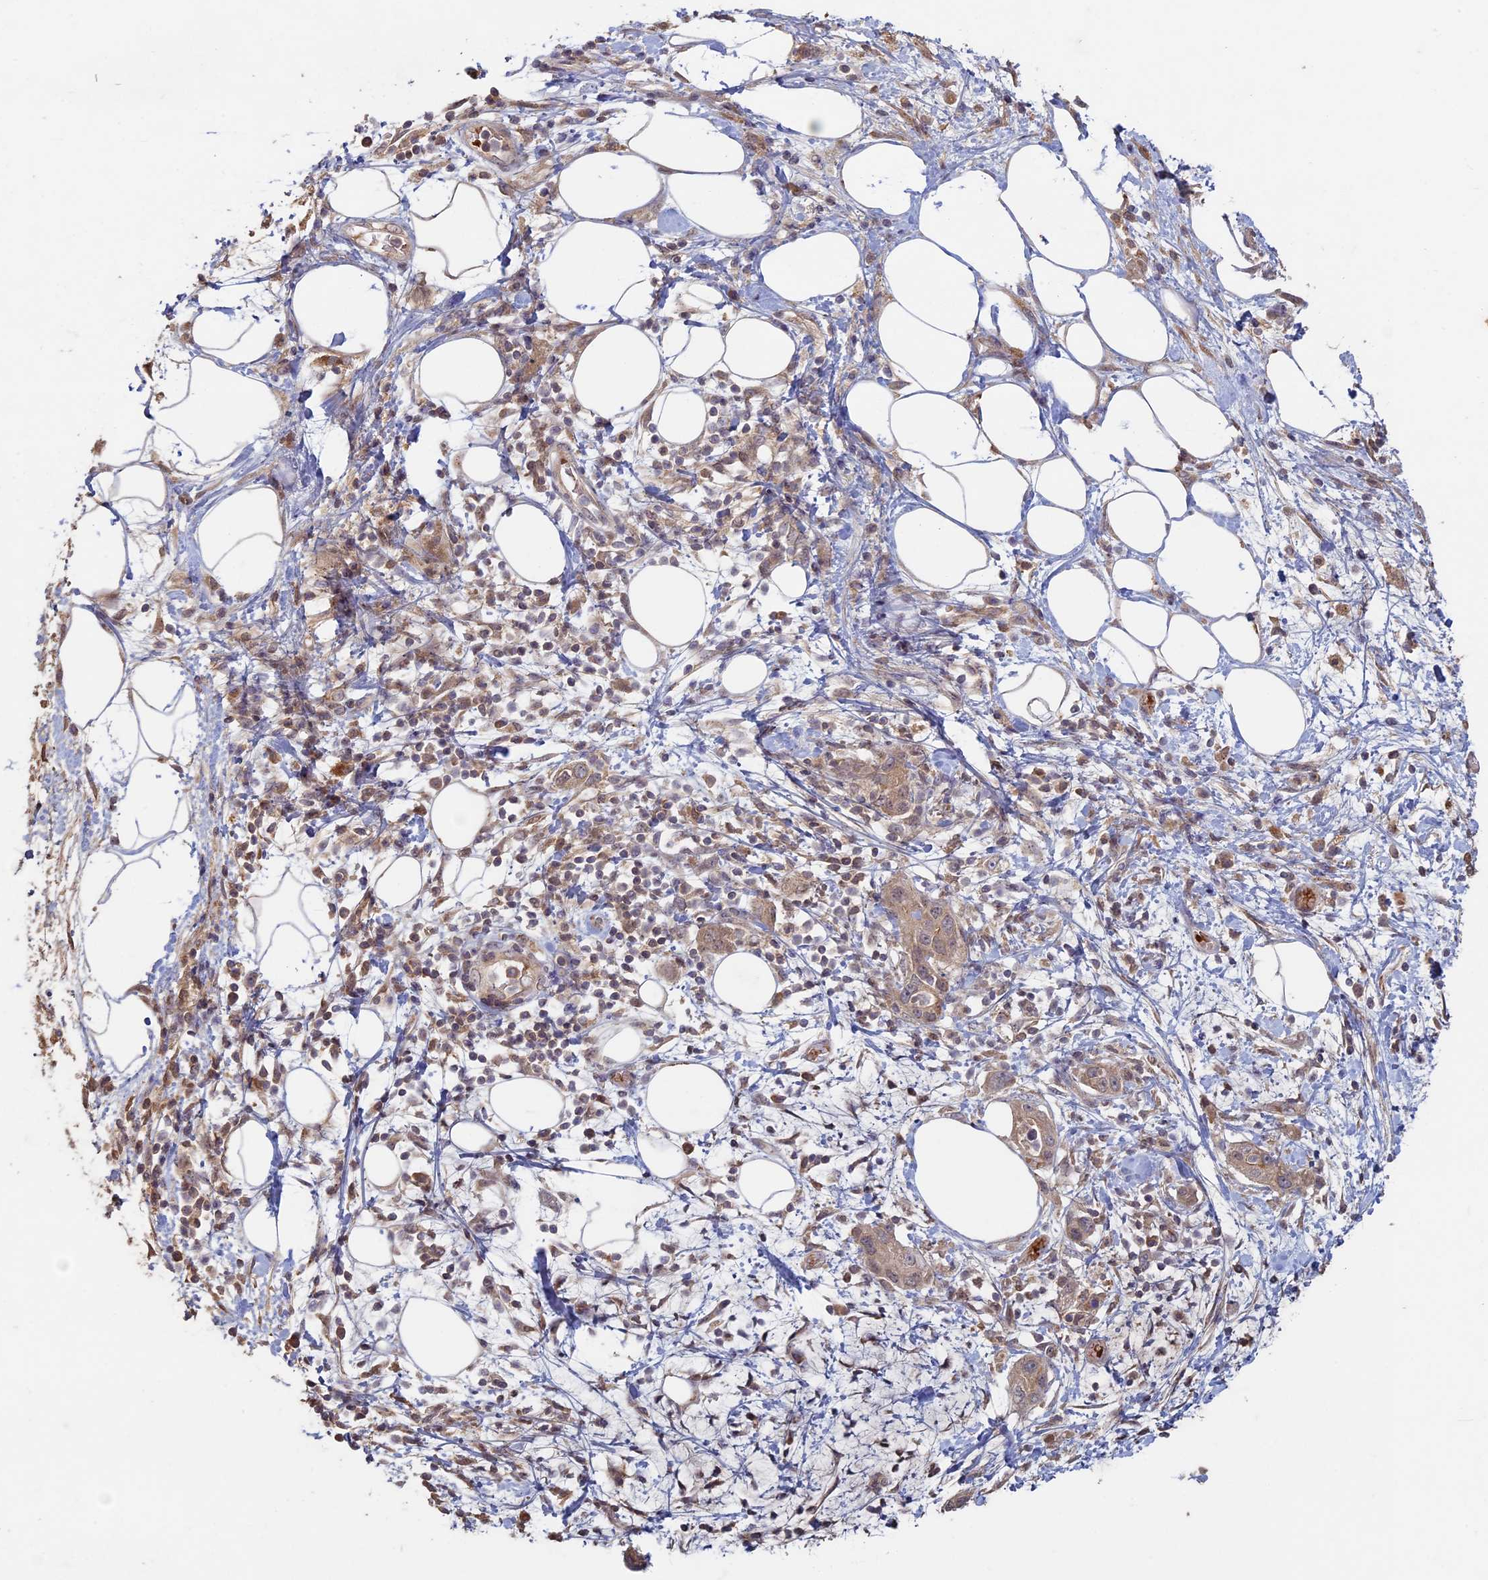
{"staining": {"intensity": "weak", "quantity": ">75%", "location": "cytoplasmic/membranous"}, "tissue": "pancreatic cancer", "cell_type": "Tumor cells", "image_type": "cancer", "snomed": [{"axis": "morphology", "description": "Adenocarcinoma, NOS"}, {"axis": "topography", "description": "Pancreas"}], "caption": "Tumor cells display low levels of weak cytoplasmic/membranous expression in about >75% of cells in human pancreatic cancer (adenocarcinoma). Nuclei are stained in blue.", "gene": "RCCD1", "patient": {"sex": "female", "age": 73}}